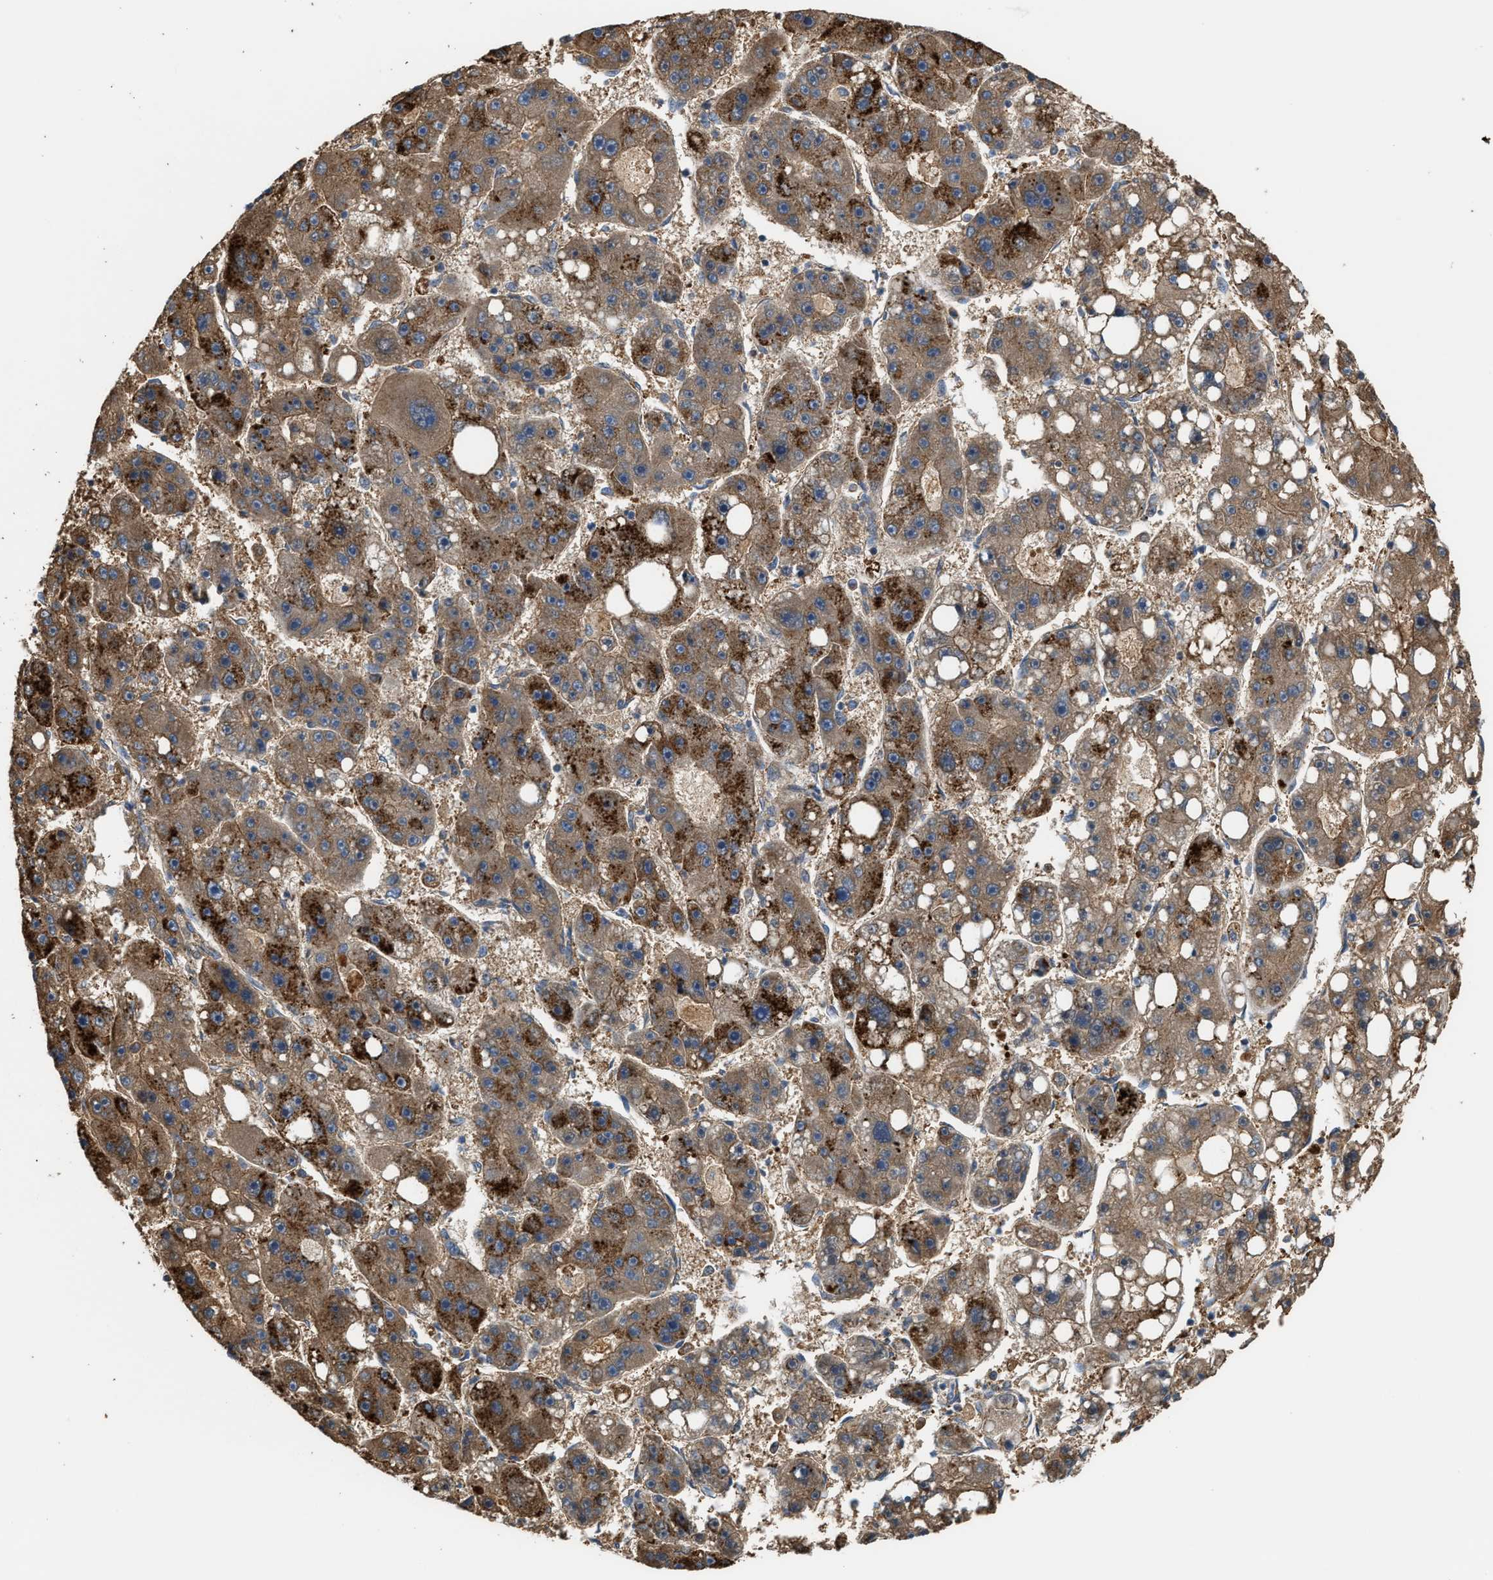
{"staining": {"intensity": "moderate", "quantity": ">75%", "location": "cytoplasmic/membranous"}, "tissue": "liver cancer", "cell_type": "Tumor cells", "image_type": "cancer", "snomed": [{"axis": "morphology", "description": "Carcinoma, Hepatocellular, NOS"}, {"axis": "topography", "description": "Liver"}], "caption": "Immunohistochemical staining of hepatocellular carcinoma (liver) shows moderate cytoplasmic/membranous protein positivity in about >75% of tumor cells.", "gene": "ATIC", "patient": {"sex": "female", "age": 61}}